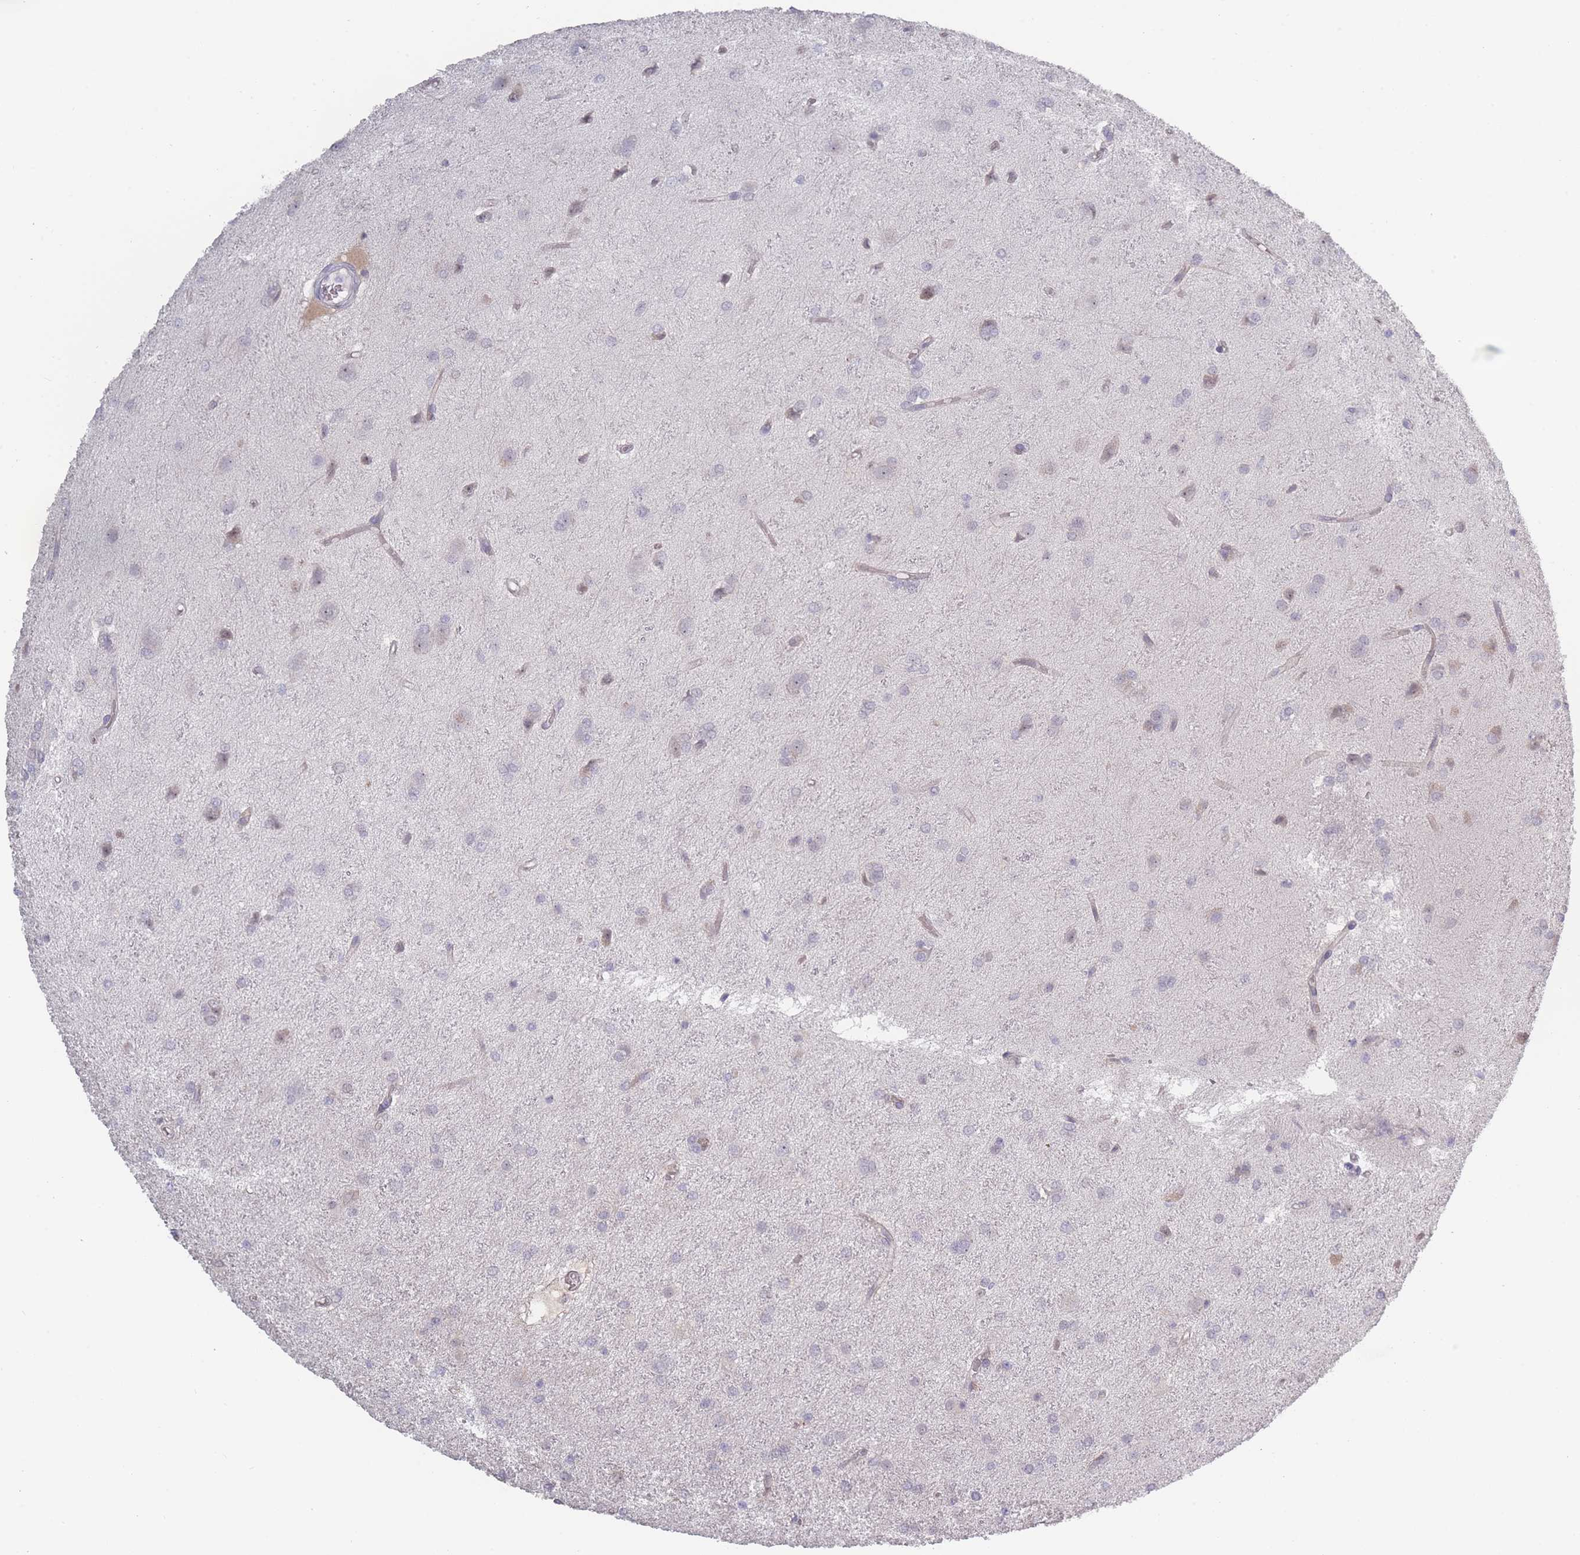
{"staining": {"intensity": "negative", "quantity": "none", "location": "none"}, "tissue": "glioma", "cell_type": "Tumor cells", "image_type": "cancer", "snomed": [{"axis": "morphology", "description": "Glioma, malignant, High grade"}, {"axis": "topography", "description": "Brain"}], "caption": "This is an IHC micrograph of glioma. There is no staining in tumor cells.", "gene": "ROS1", "patient": {"sex": "female", "age": 50}}